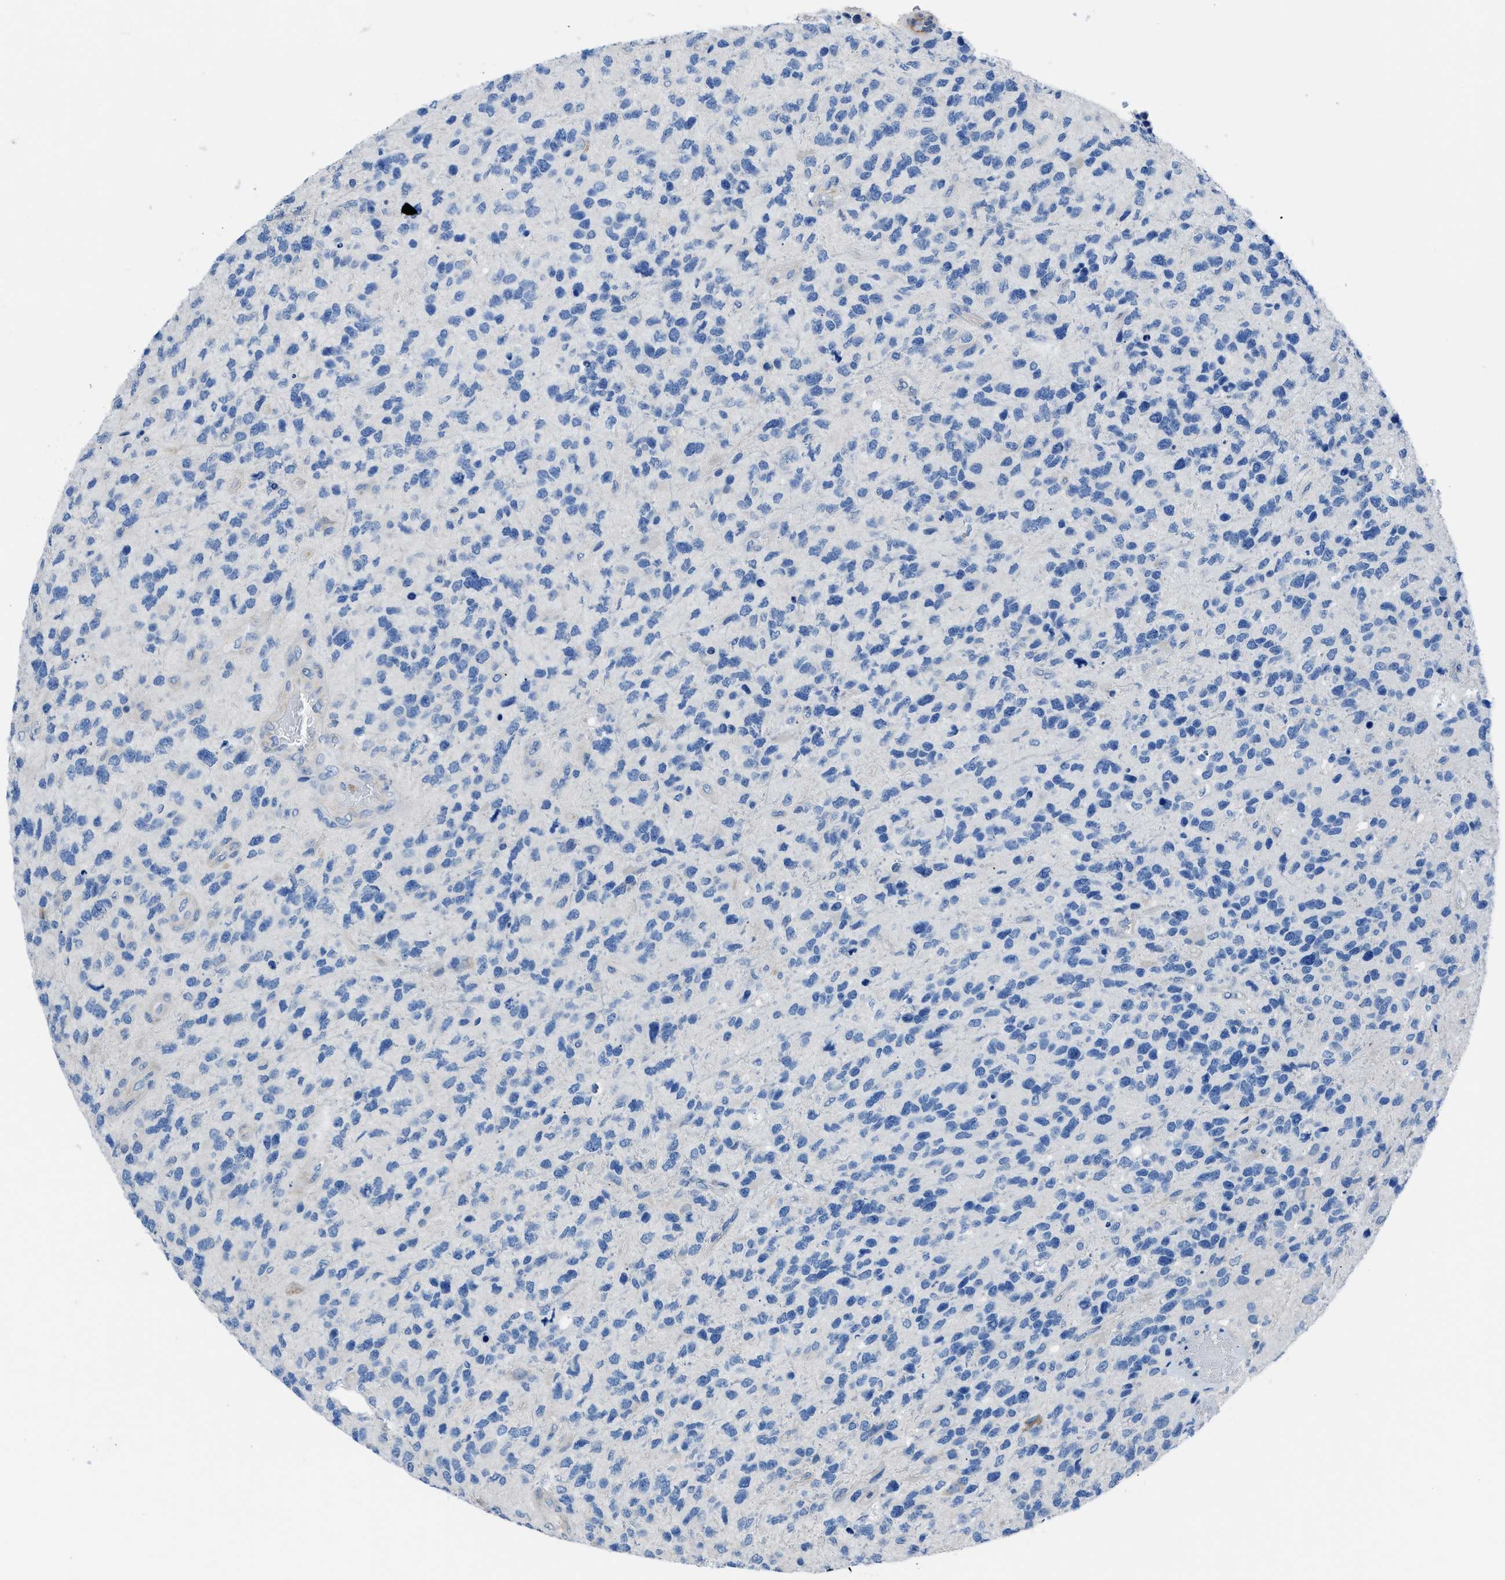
{"staining": {"intensity": "negative", "quantity": "none", "location": "none"}, "tissue": "glioma", "cell_type": "Tumor cells", "image_type": "cancer", "snomed": [{"axis": "morphology", "description": "Glioma, malignant, High grade"}, {"axis": "topography", "description": "Brain"}], "caption": "Human malignant glioma (high-grade) stained for a protein using IHC shows no expression in tumor cells.", "gene": "ITPR1", "patient": {"sex": "female", "age": 58}}